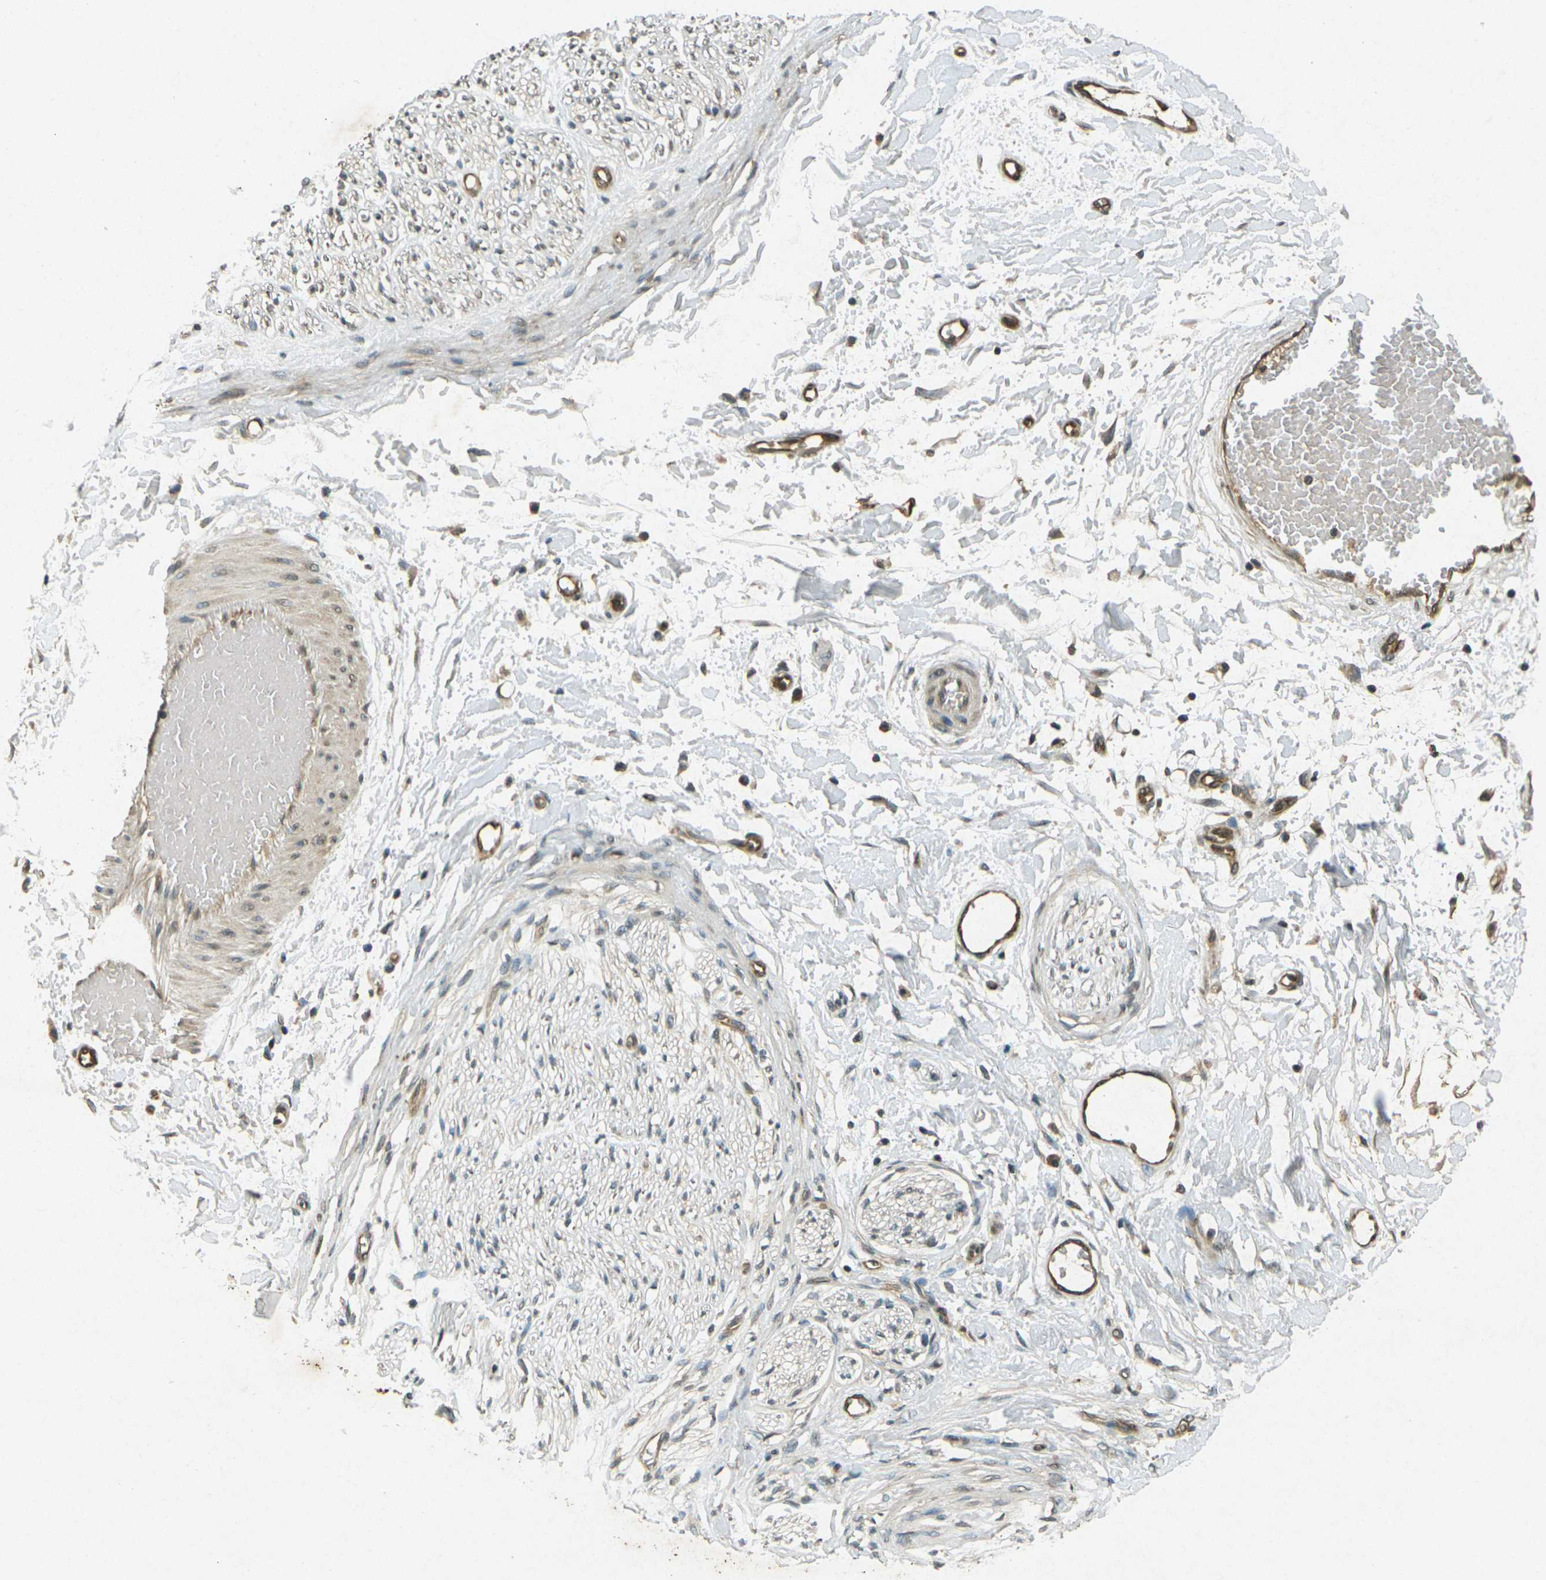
{"staining": {"intensity": "moderate", "quantity": ">75%", "location": "cytoplasmic/membranous"}, "tissue": "adipose tissue", "cell_type": "Adipocytes", "image_type": "normal", "snomed": [{"axis": "morphology", "description": "Normal tissue, NOS"}, {"axis": "morphology", "description": "Squamous cell carcinoma, NOS"}, {"axis": "topography", "description": "Skin"}, {"axis": "topography", "description": "Peripheral nerve tissue"}], "caption": "Adipose tissue was stained to show a protein in brown. There is medium levels of moderate cytoplasmic/membranous positivity in about >75% of adipocytes. The protein is shown in brown color, while the nuclei are stained blue.", "gene": "PDE2A", "patient": {"sex": "male", "age": 83}}